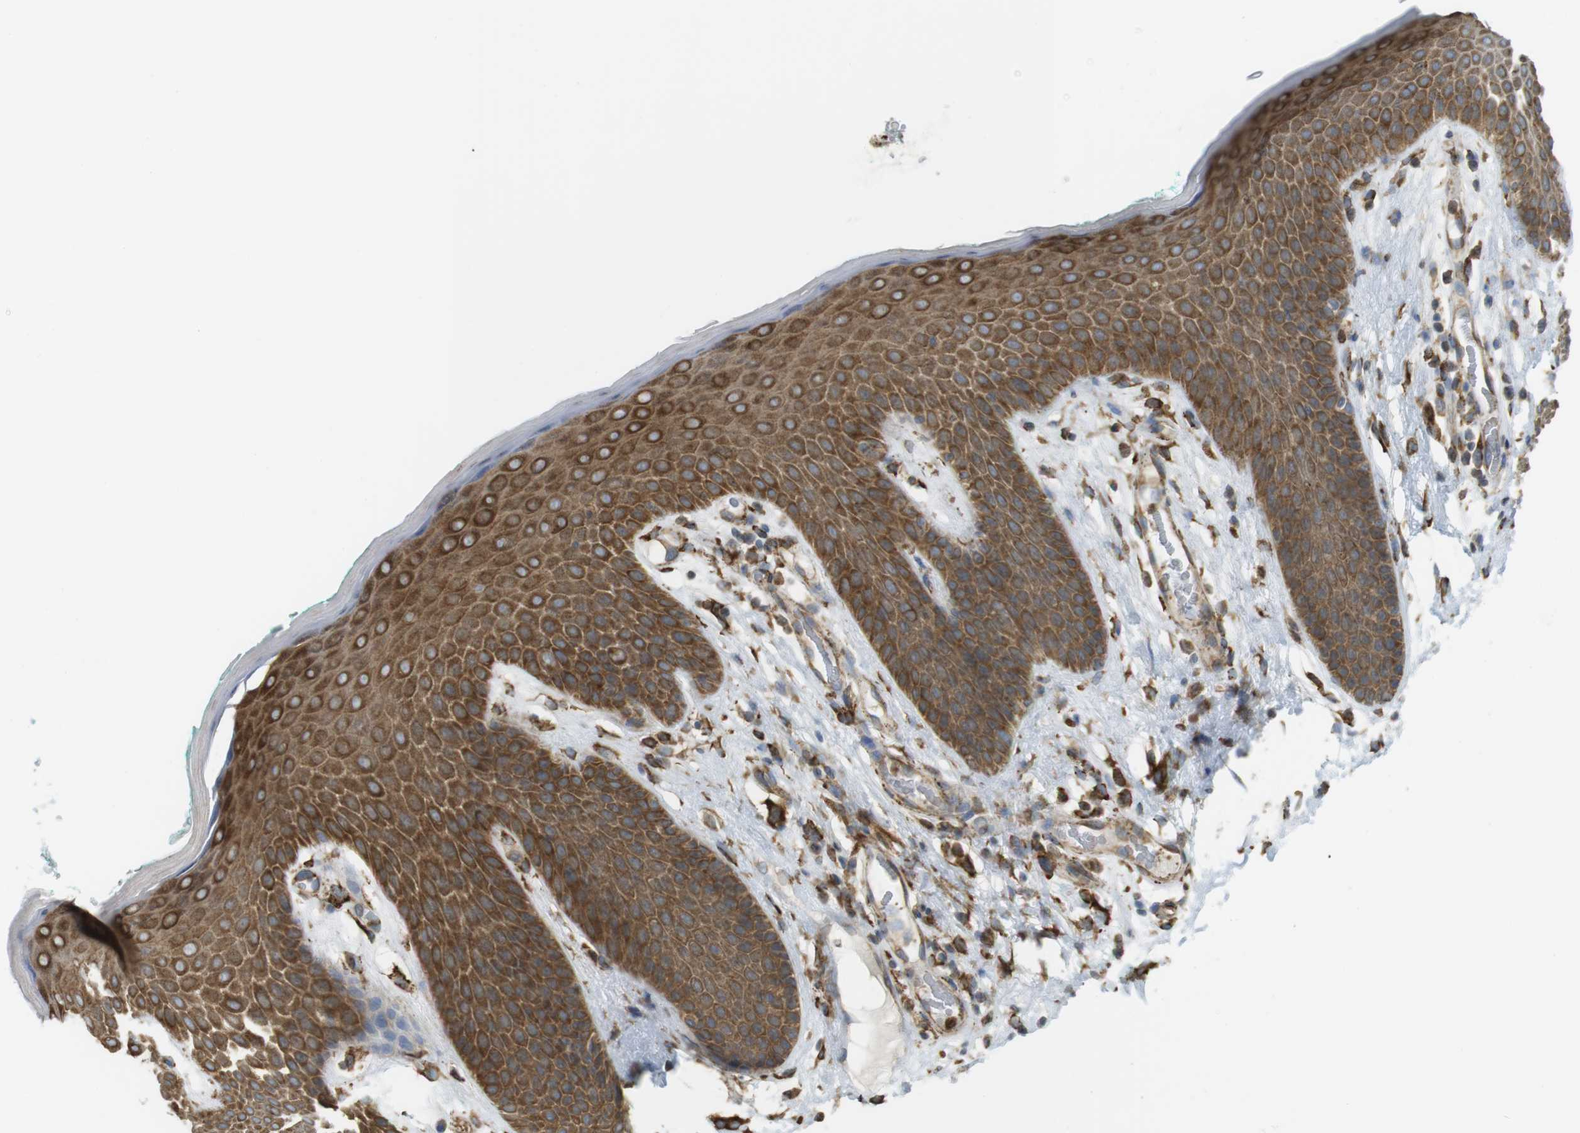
{"staining": {"intensity": "moderate", "quantity": ">75%", "location": "cytoplasmic/membranous"}, "tissue": "skin", "cell_type": "Epidermal cells", "image_type": "normal", "snomed": [{"axis": "morphology", "description": "Normal tissue, NOS"}, {"axis": "topography", "description": "Anal"}], "caption": "Epidermal cells show medium levels of moderate cytoplasmic/membranous positivity in approximately >75% of cells in unremarkable skin. (Stains: DAB (3,3'-diaminobenzidine) in brown, nuclei in blue, Microscopy: brightfield microscopy at high magnification).", "gene": "MBOAT2", "patient": {"sex": "male", "age": 74}}